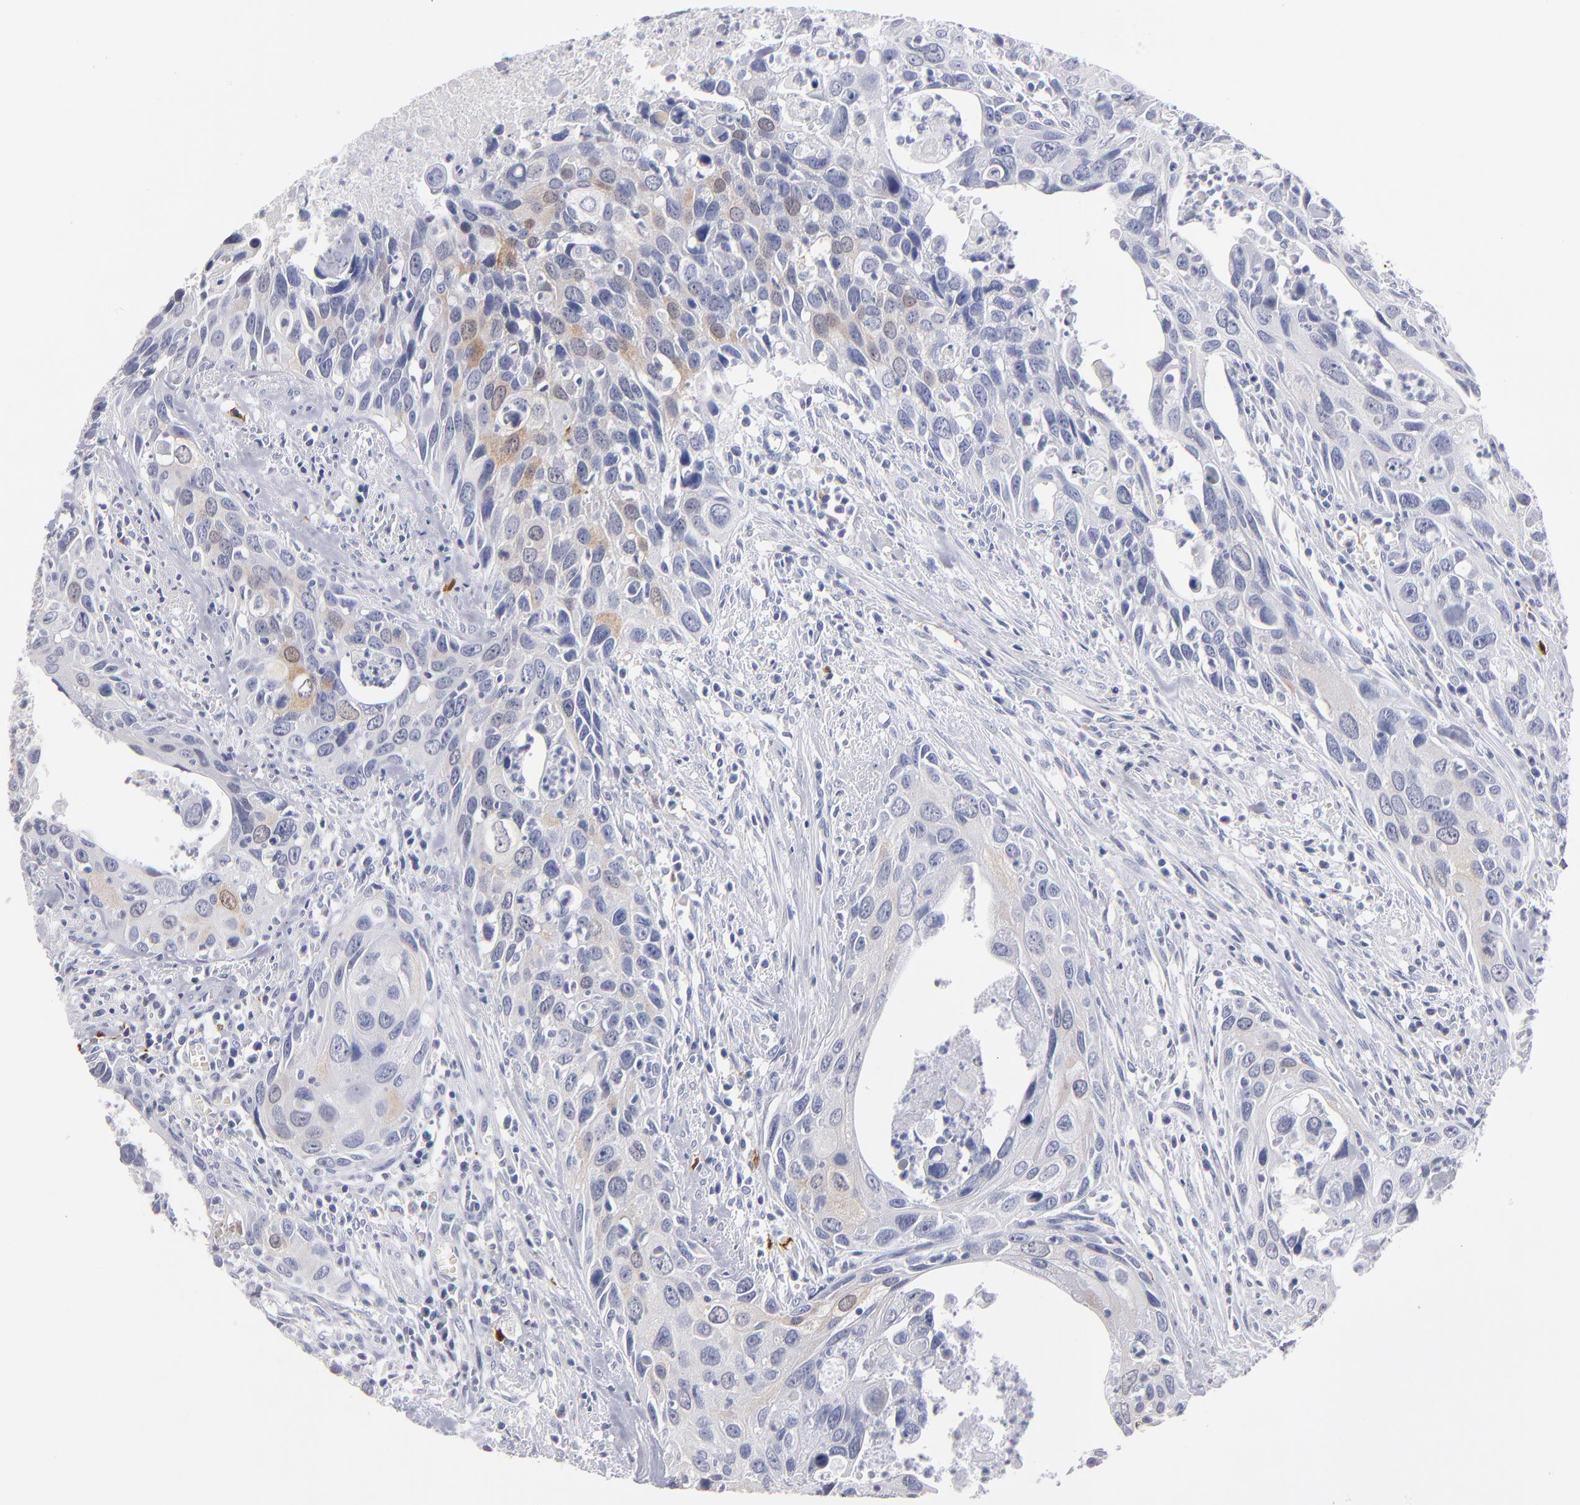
{"staining": {"intensity": "weak", "quantity": "25%-75%", "location": "cytoplasmic/membranous"}, "tissue": "urothelial cancer", "cell_type": "Tumor cells", "image_type": "cancer", "snomed": [{"axis": "morphology", "description": "Urothelial carcinoma, High grade"}, {"axis": "topography", "description": "Urinary bladder"}], "caption": "Protein analysis of urothelial carcinoma (high-grade) tissue displays weak cytoplasmic/membranous positivity in about 25%-75% of tumor cells.", "gene": "FABP4", "patient": {"sex": "male", "age": 71}}